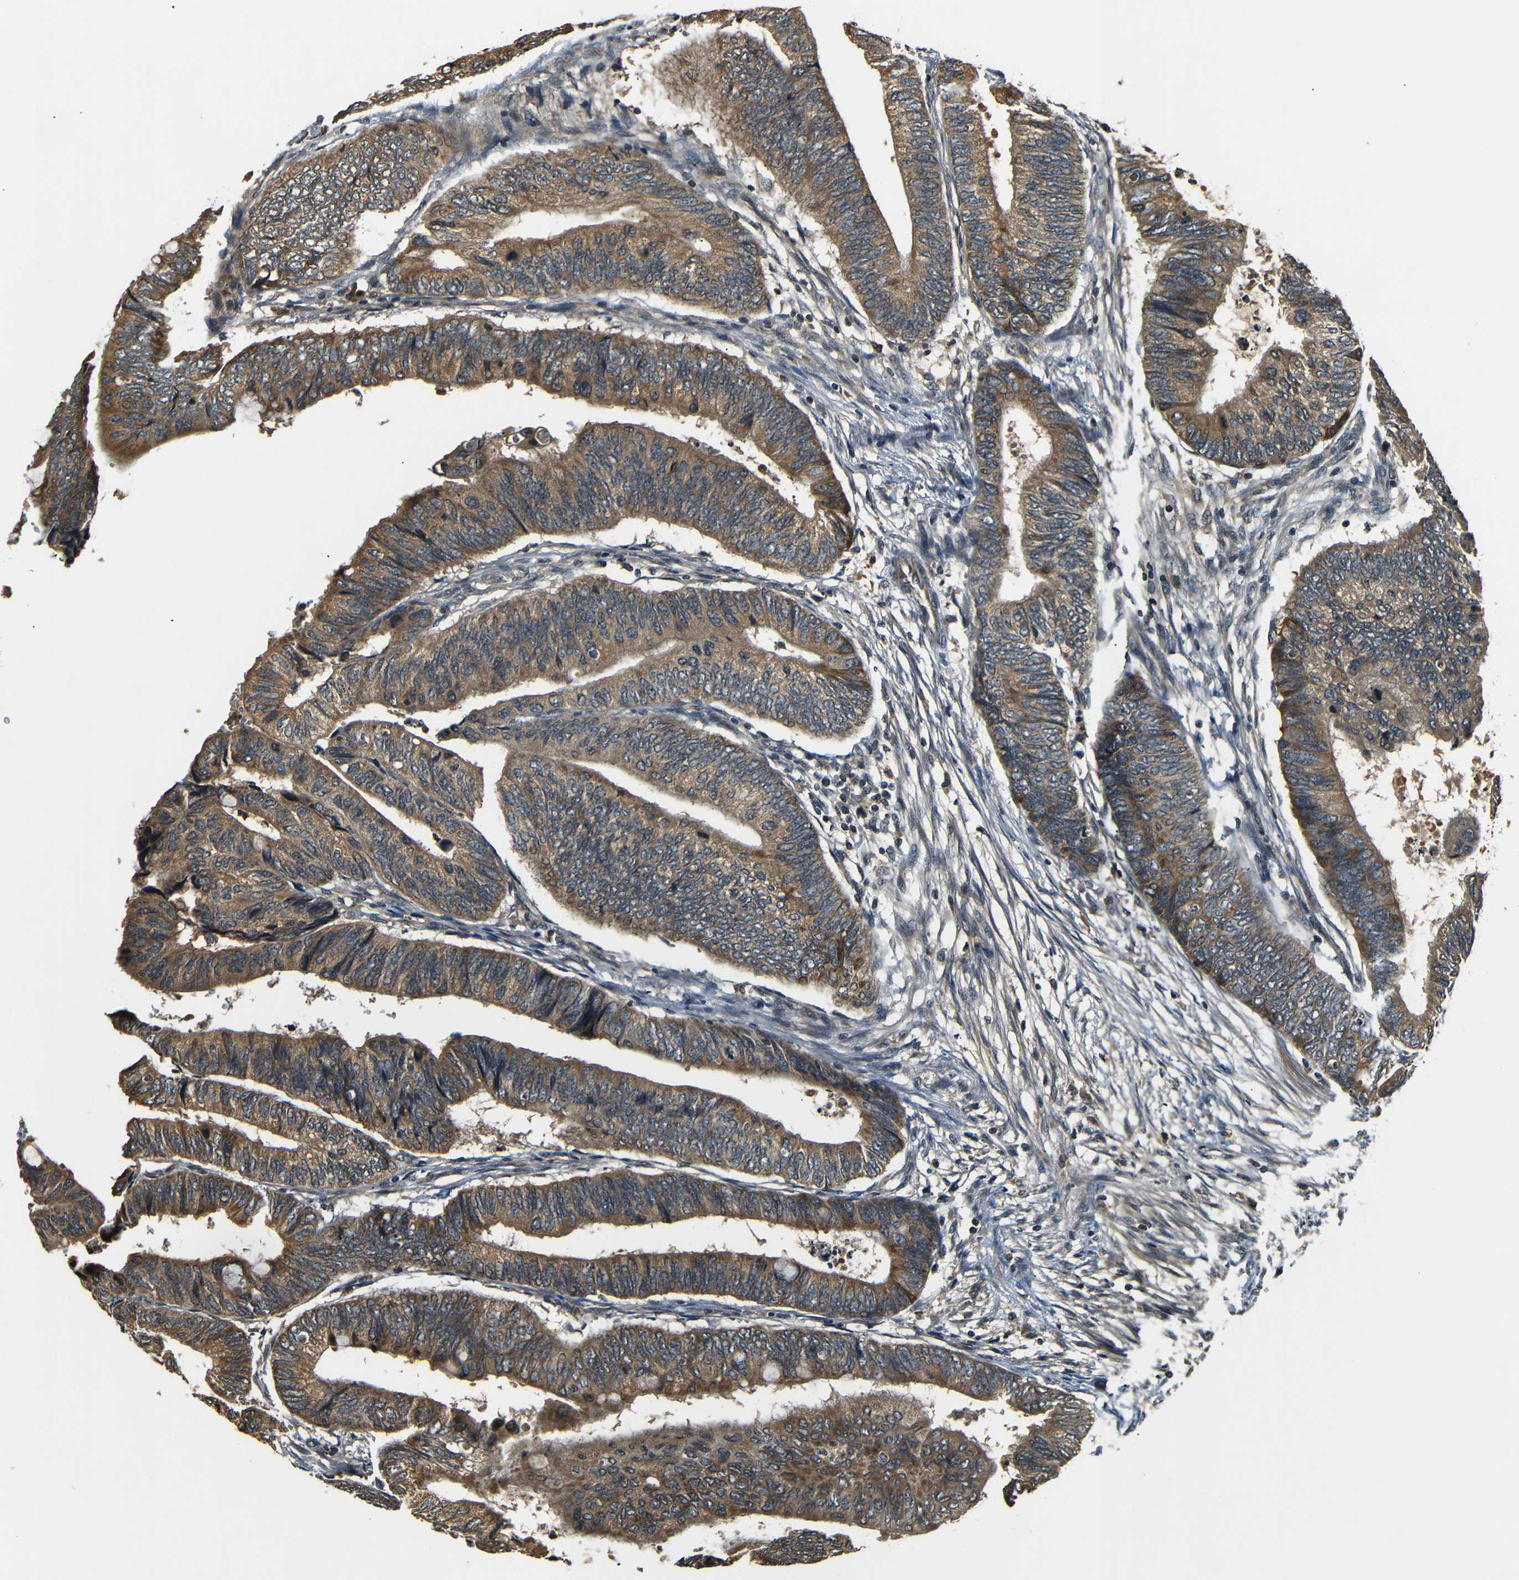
{"staining": {"intensity": "moderate", "quantity": ">75%", "location": "cytoplasmic/membranous"}, "tissue": "colorectal cancer", "cell_type": "Tumor cells", "image_type": "cancer", "snomed": [{"axis": "morphology", "description": "Normal tissue, NOS"}, {"axis": "morphology", "description": "Adenocarcinoma, NOS"}, {"axis": "topography", "description": "Rectum"}, {"axis": "topography", "description": "Peripheral nerve tissue"}], "caption": "Colorectal cancer stained for a protein reveals moderate cytoplasmic/membranous positivity in tumor cells. (Stains: DAB in brown, nuclei in blue, Microscopy: brightfield microscopy at high magnification).", "gene": "TANK", "patient": {"sex": "male", "age": 92}}